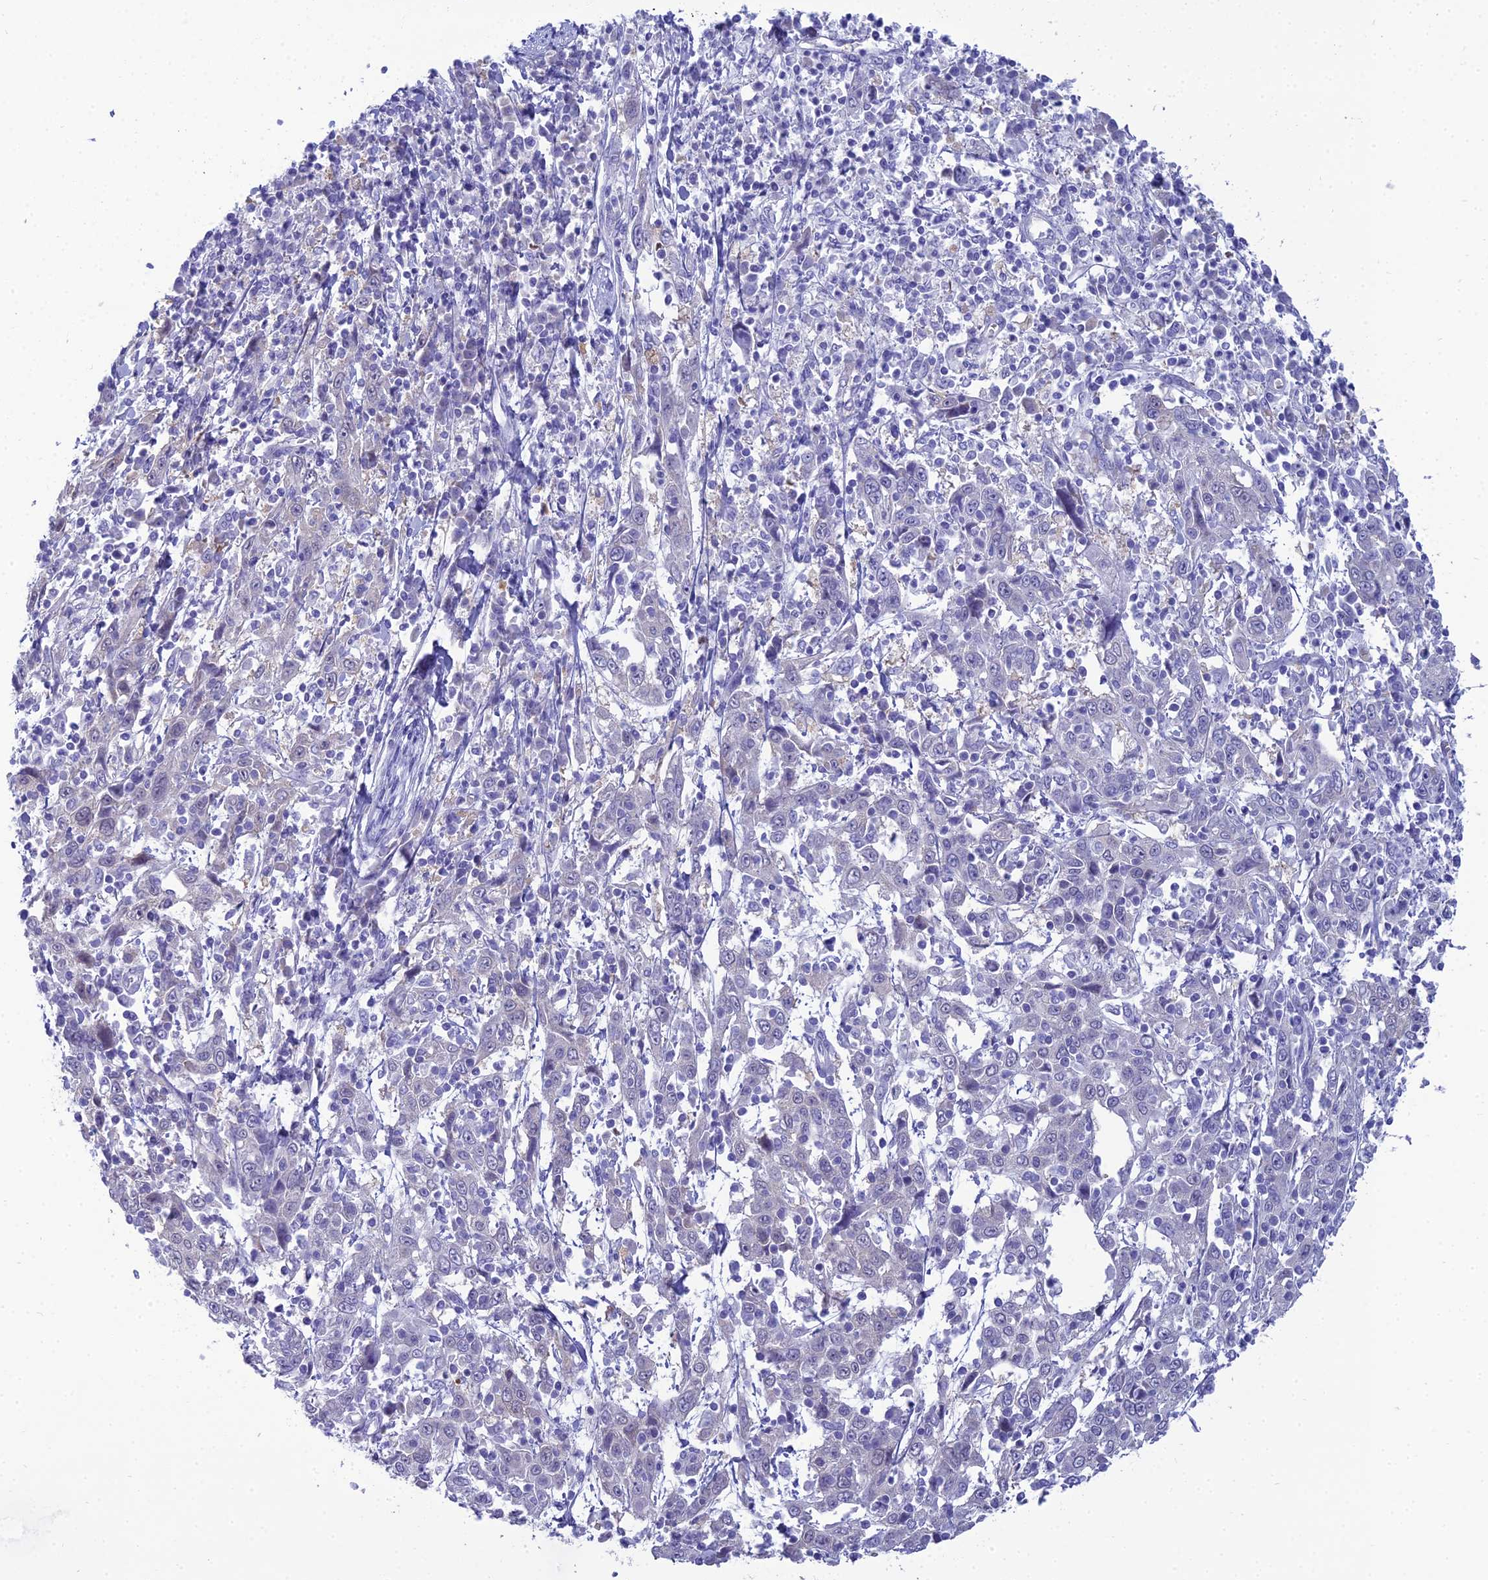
{"staining": {"intensity": "negative", "quantity": "none", "location": "none"}, "tissue": "cervical cancer", "cell_type": "Tumor cells", "image_type": "cancer", "snomed": [{"axis": "morphology", "description": "Squamous cell carcinoma, NOS"}, {"axis": "topography", "description": "Cervix"}], "caption": "An image of cervical cancer stained for a protein demonstrates no brown staining in tumor cells.", "gene": "GNPNAT1", "patient": {"sex": "female", "age": 46}}